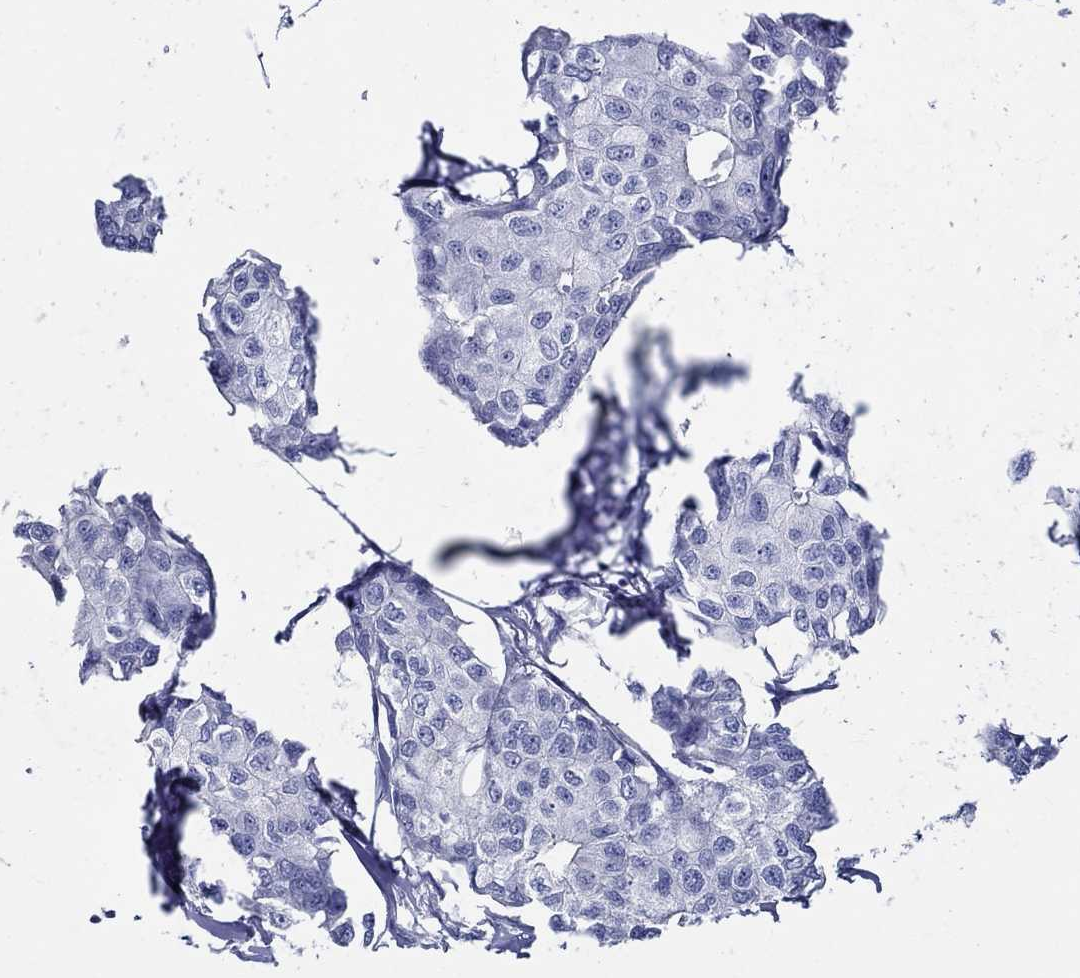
{"staining": {"intensity": "negative", "quantity": "none", "location": "none"}, "tissue": "breast cancer", "cell_type": "Tumor cells", "image_type": "cancer", "snomed": [{"axis": "morphology", "description": "Duct carcinoma"}, {"axis": "topography", "description": "Breast"}], "caption": "Breast cancer (intraductal carcinoma) was stained to show a protein in brown. There is no significant expression in tumor cells. (DAB immunohistochemistry, high magnification).", "gene": "TSPAN16", "patient": {"sex": "female", "age": 80}}